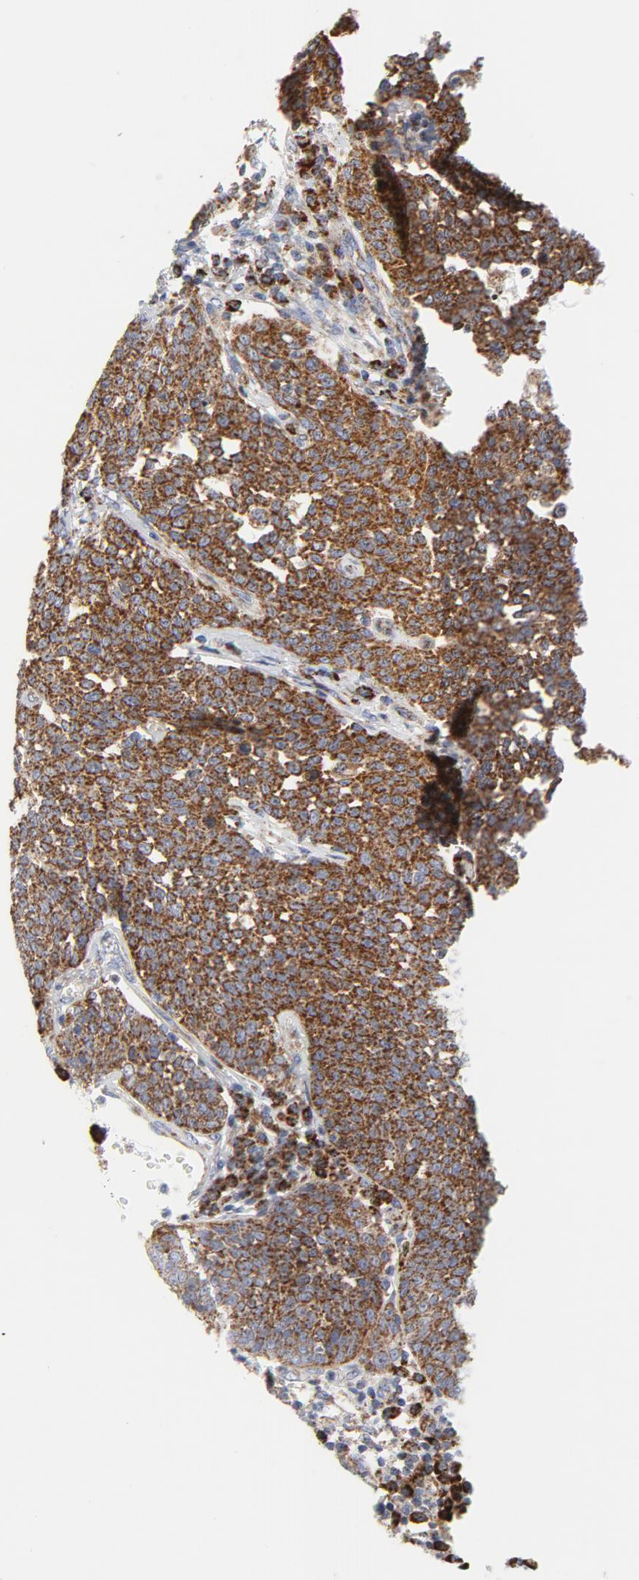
{"staining": {"intensity": "moderate", "quantity": ">75%", "location": "cytoplasmic/membranous"}, "tissue": "cervical cancer", "cell_type": "Tumor cells", "image_type": "cancer", "snomed": [{"axis": "morphology", "description": "Squamous cell carcinoma, NOS"}, {"axis": "topography", "description": "Cervix"}], "caption": "Cervical squamous cell carcinoma stained with DAB IHC displays medium levels of moderate cytoplasmic/membranous staining in about >75% of tumor cells.", "gene": "CYCS", "patient": {"sex": "female", "age": 34}}